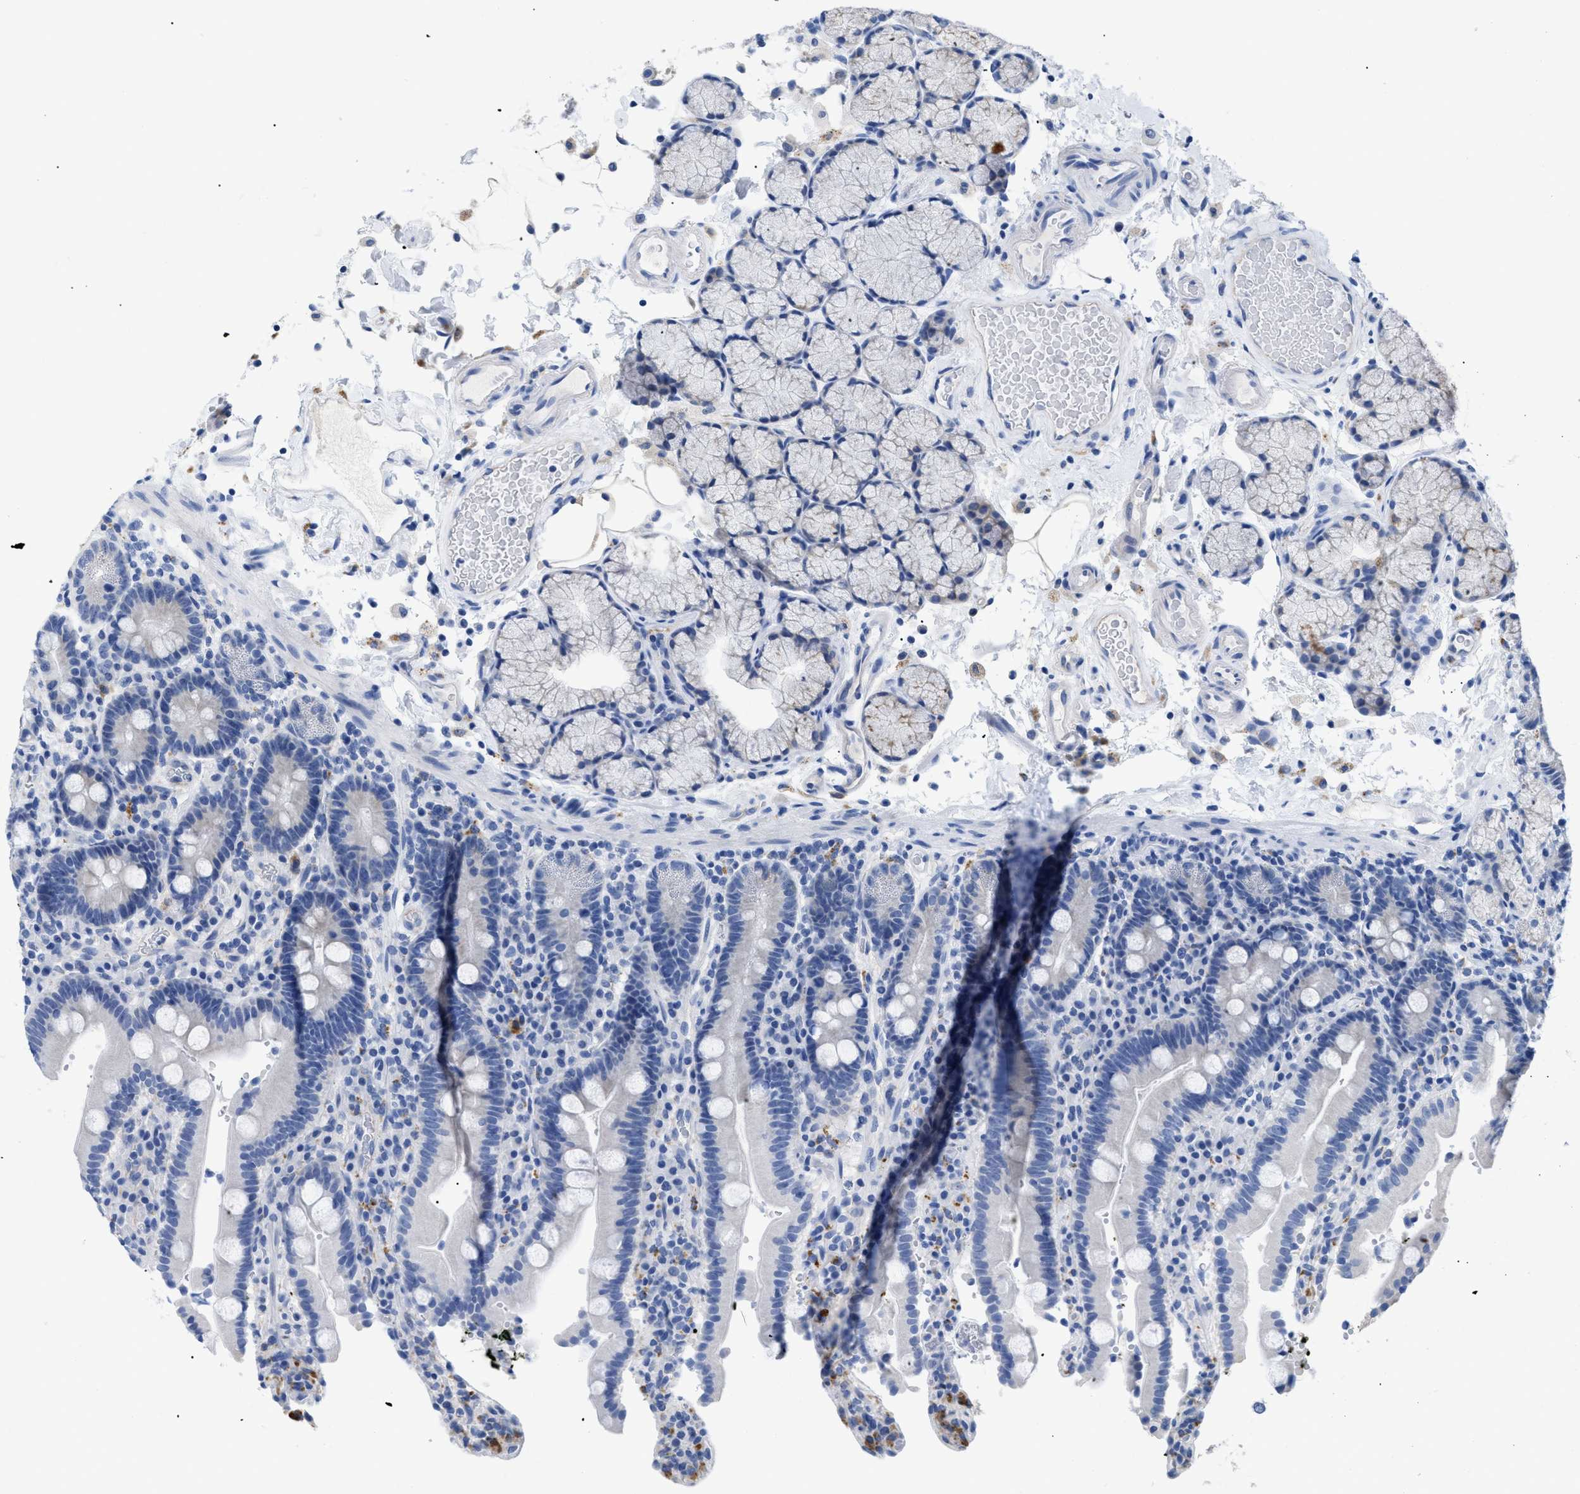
{"staining": {"intensity": "negative", "quantity": "none", "location": "none"}, "tissue": "duodenum", "cell_type": "Glandular cells", "image_type": "normal", "snomed": [{"axis": "morphology", "description": "Normal tissue, NOS"}, {"axis": "topography", "description": "Small intestine, NOS"}], "caption": "Human duodenum stained for a protein using immunohistochemistry reveals no positivity in glandular cells.", "gene": "APOBEC2", "patient": {"sex": "female", "age": 71}}